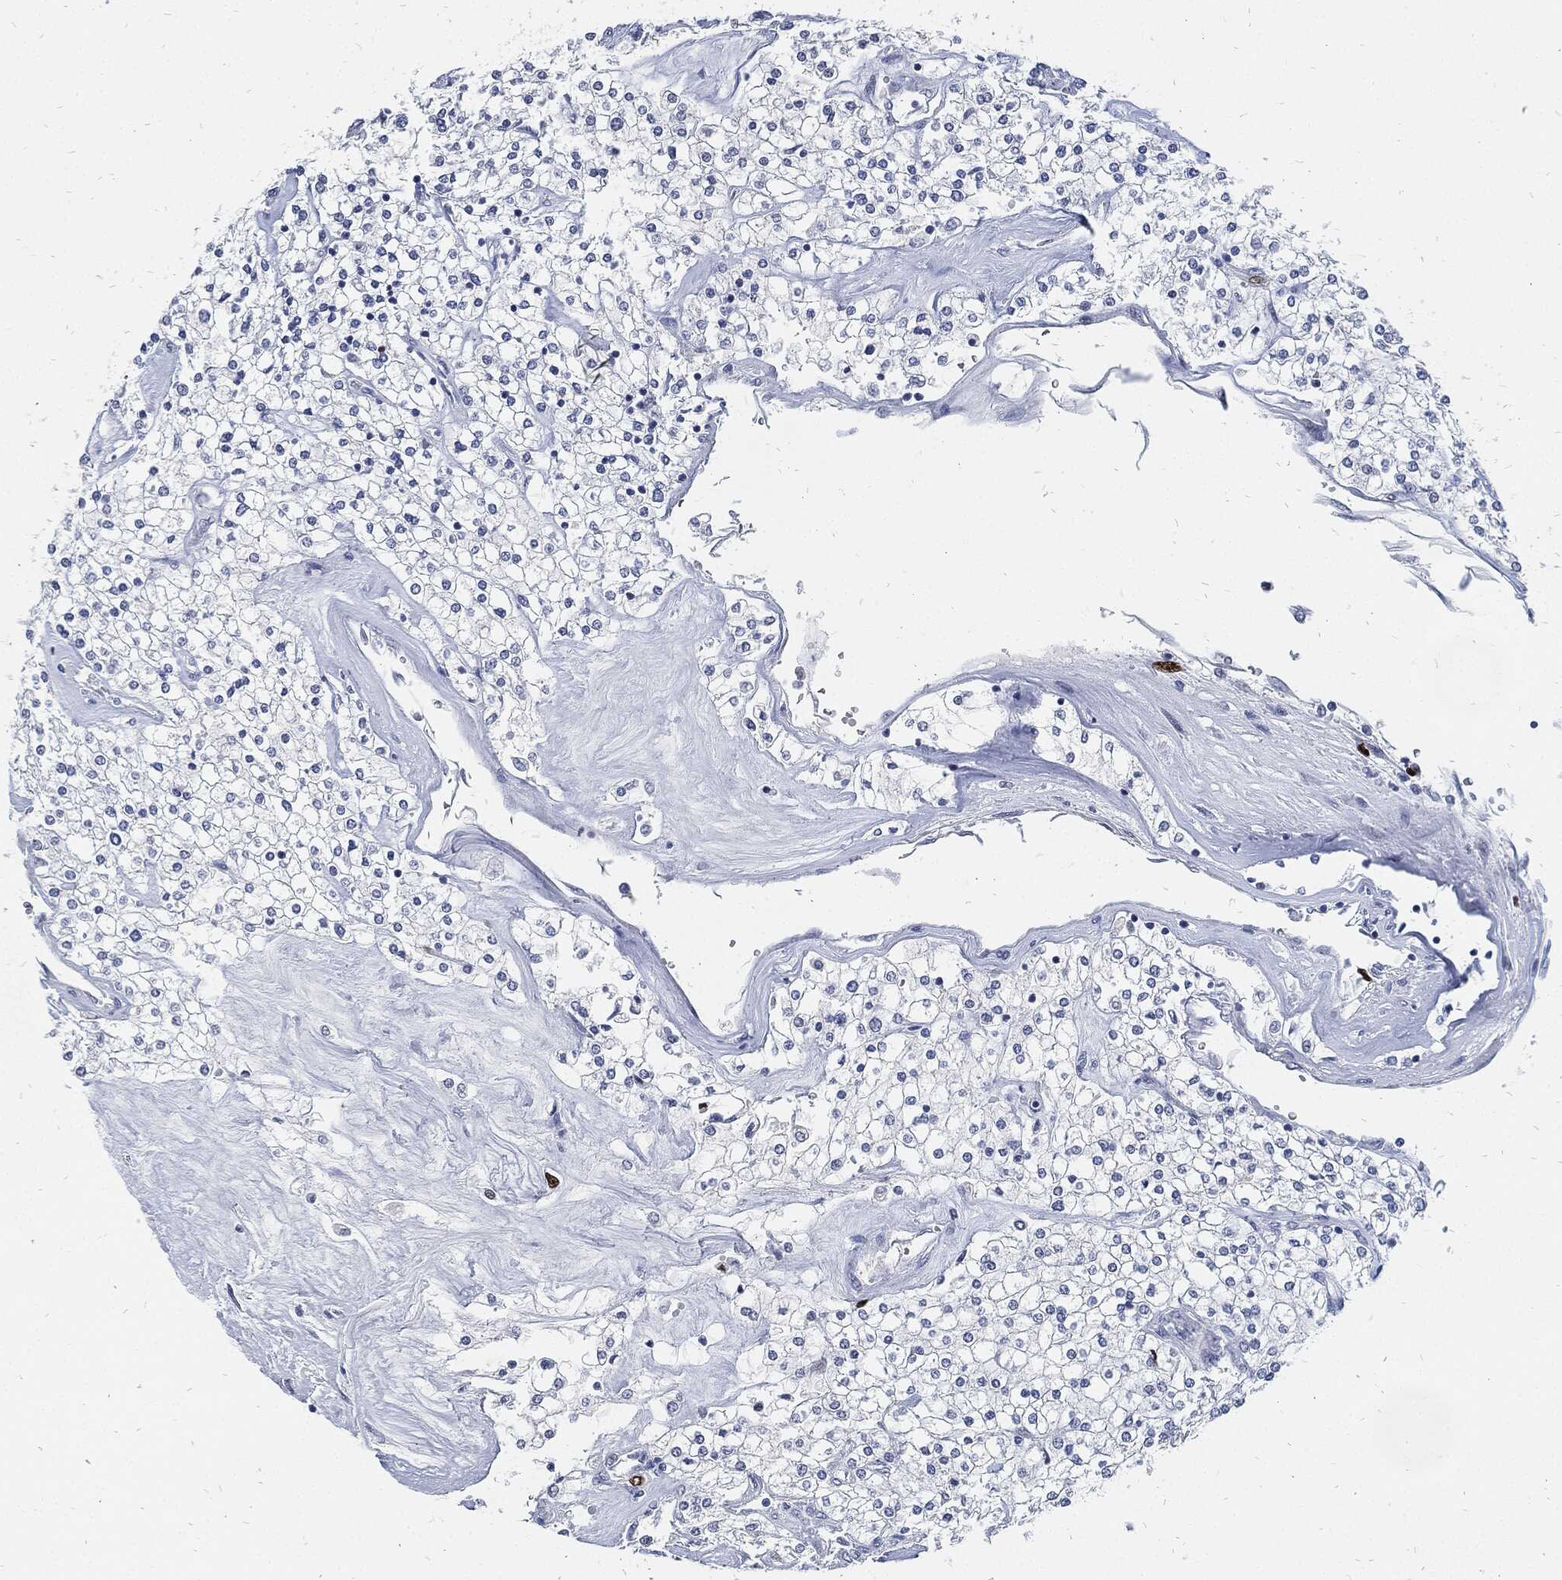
{"staining": {"intensity": "negative", "quantity": "none", "location": "none"}, "tissue": "renal cancer", "cell_type": "Tumor cells", "image_type": "cancer", "snomed": [{"axis": "morphology", "description": "Adenocarcinoma, NOS"}, {"axis": "topography", "description": "Kidney"}], "caption": "The photomicrograph demonstrates no staining of tumor cells in renal adenocarcinoma. (DAB (3,3'-diaminobenzidine) IHC, high magnification).", "gene": "MKI67", "patient": {"sex": "male", "age": 80}}